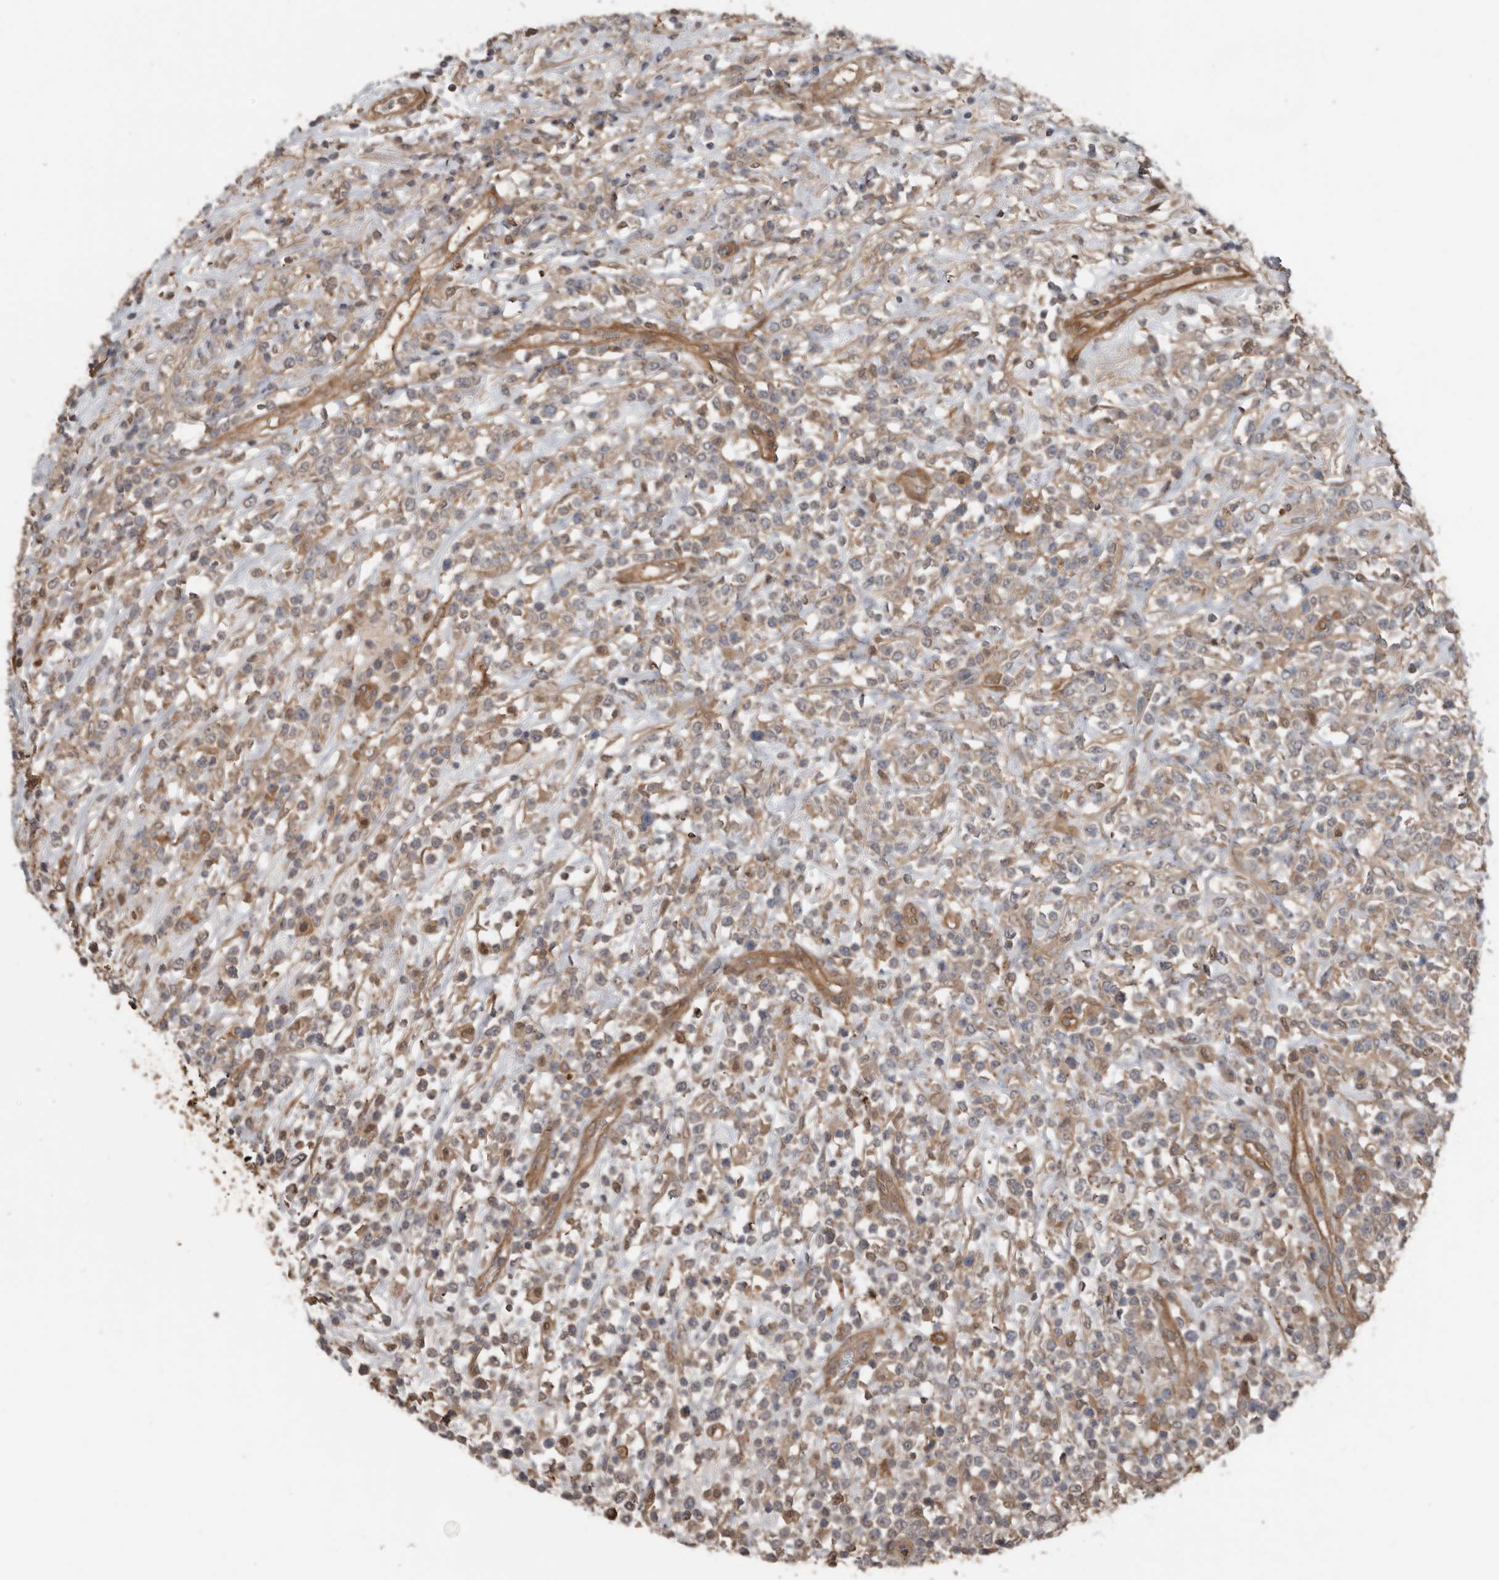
{"staining": {"intensity": "moderate", "quantity": "<25%", "location": "cytoplasmic/membranous"}, "tissue": "lymphoma", "cell_type": "Tumor cells", "image_type": "cancer", "snomed": [{"axis": "morphology", "description": "Malignant lymphoma, non-Hodgkin's type, High grade"}, {"axis": "topography", "description": "Colon"}], "caption": "About <25% of tumor cells in human high-grade malignant lymphoma, non-Hodgkin's type show moderate cytoplasmic/membranous protein expression as visualized by brown immunohistochemical staining.", "gene": "EXOC3L1", "patient": {"sex": "female", "age": 53}}